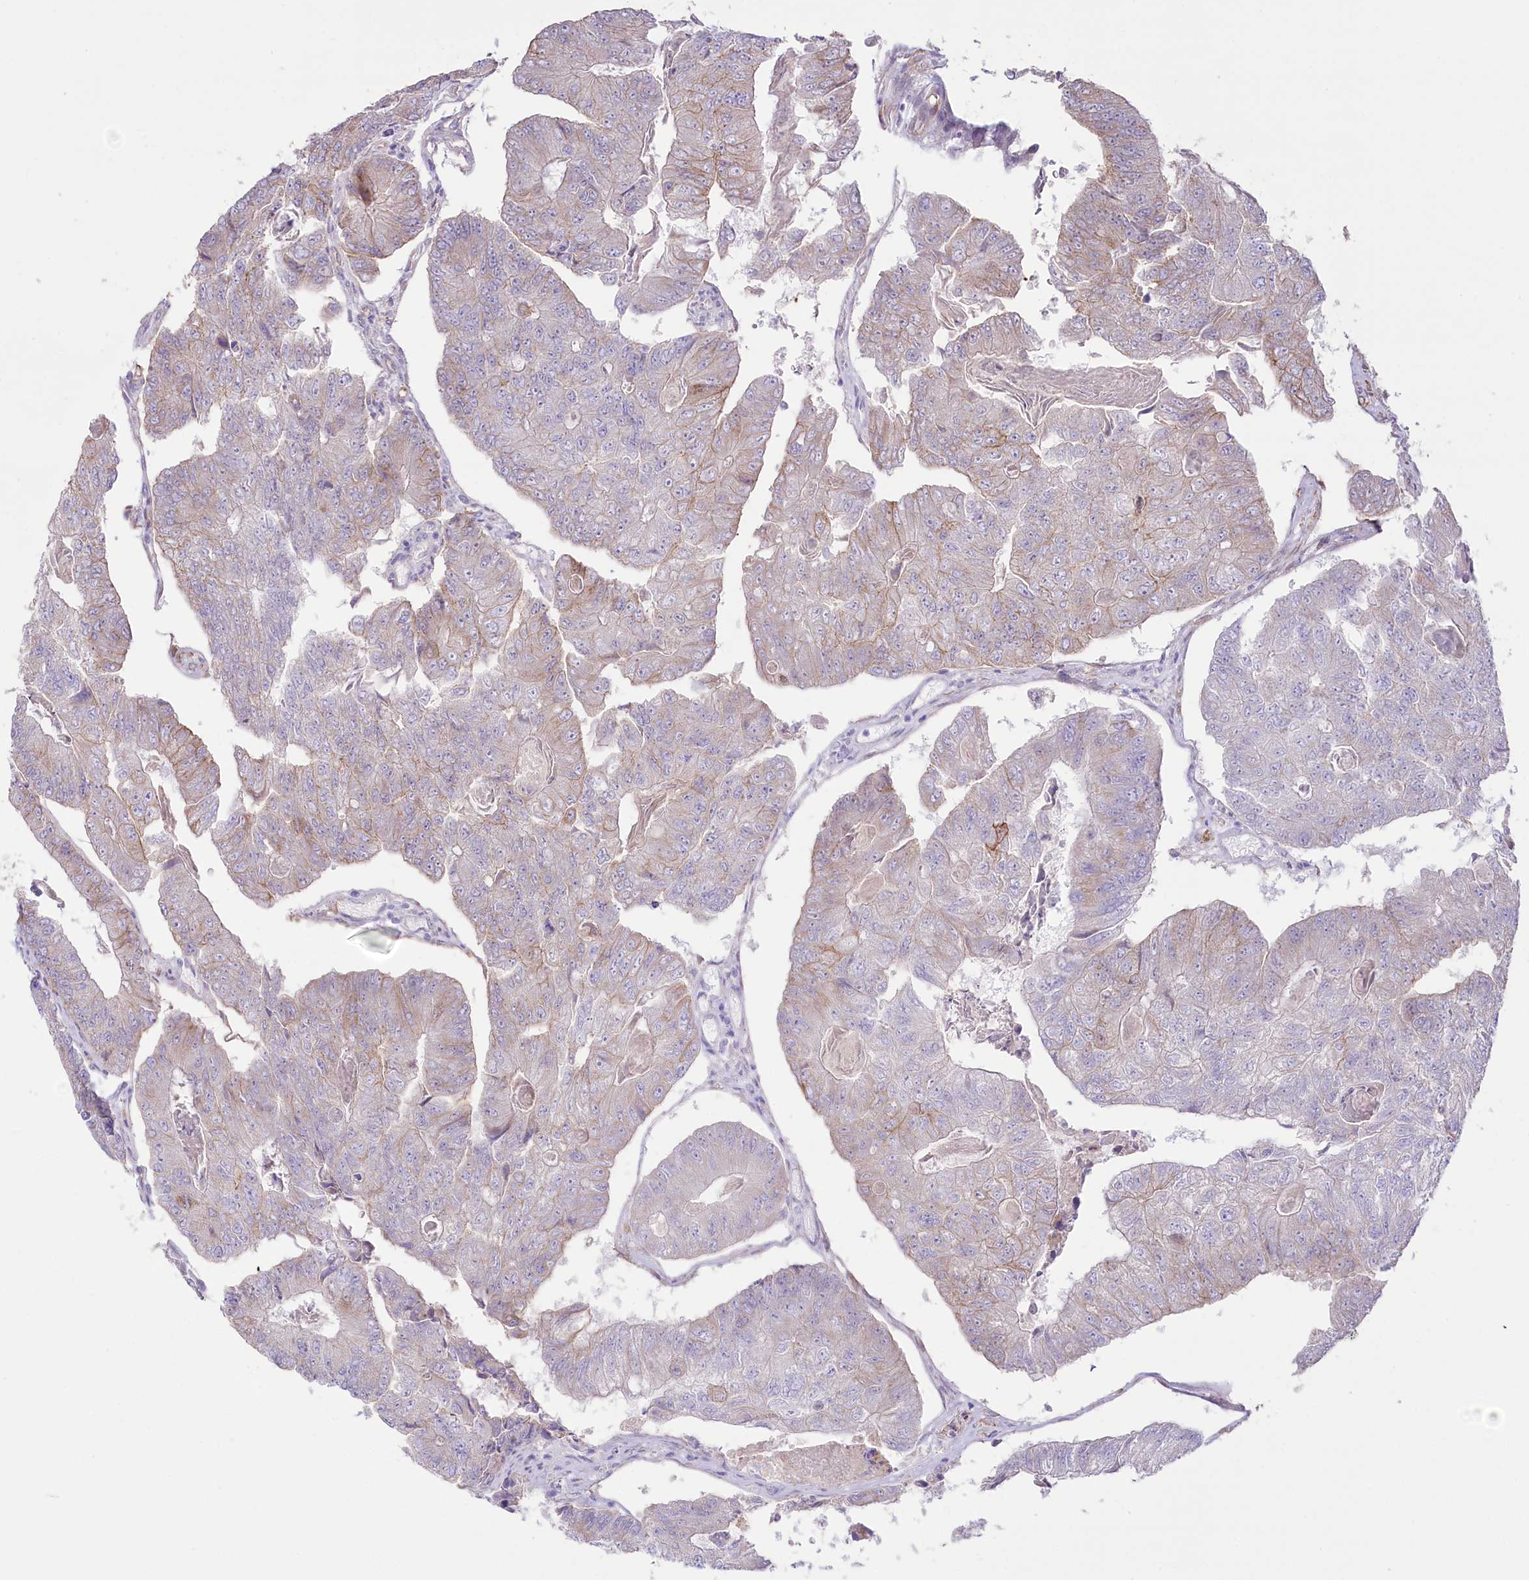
{"staining": {"intensity": "moderate", "quantity": "<25%", "location": "cytoplasmic/membranous"}, "tissue": "colorectal cancer", "cell_type": "Tumor cells", "image_type": "cancer", "snomed": [{"axis": "morphology", "description": "Adenocarcinoma, NOS"}, {"axis": "topography", "description": "Colon"}], "caption": "This is a micrograph of immunohistochemistry (IHC) staining of colorectal cancer, which shows moderate expression in the cytoplasmic/membranous of tumor cells.", "gene": "SLC39A10", "patient": {"sex": "female", "age": 67}}